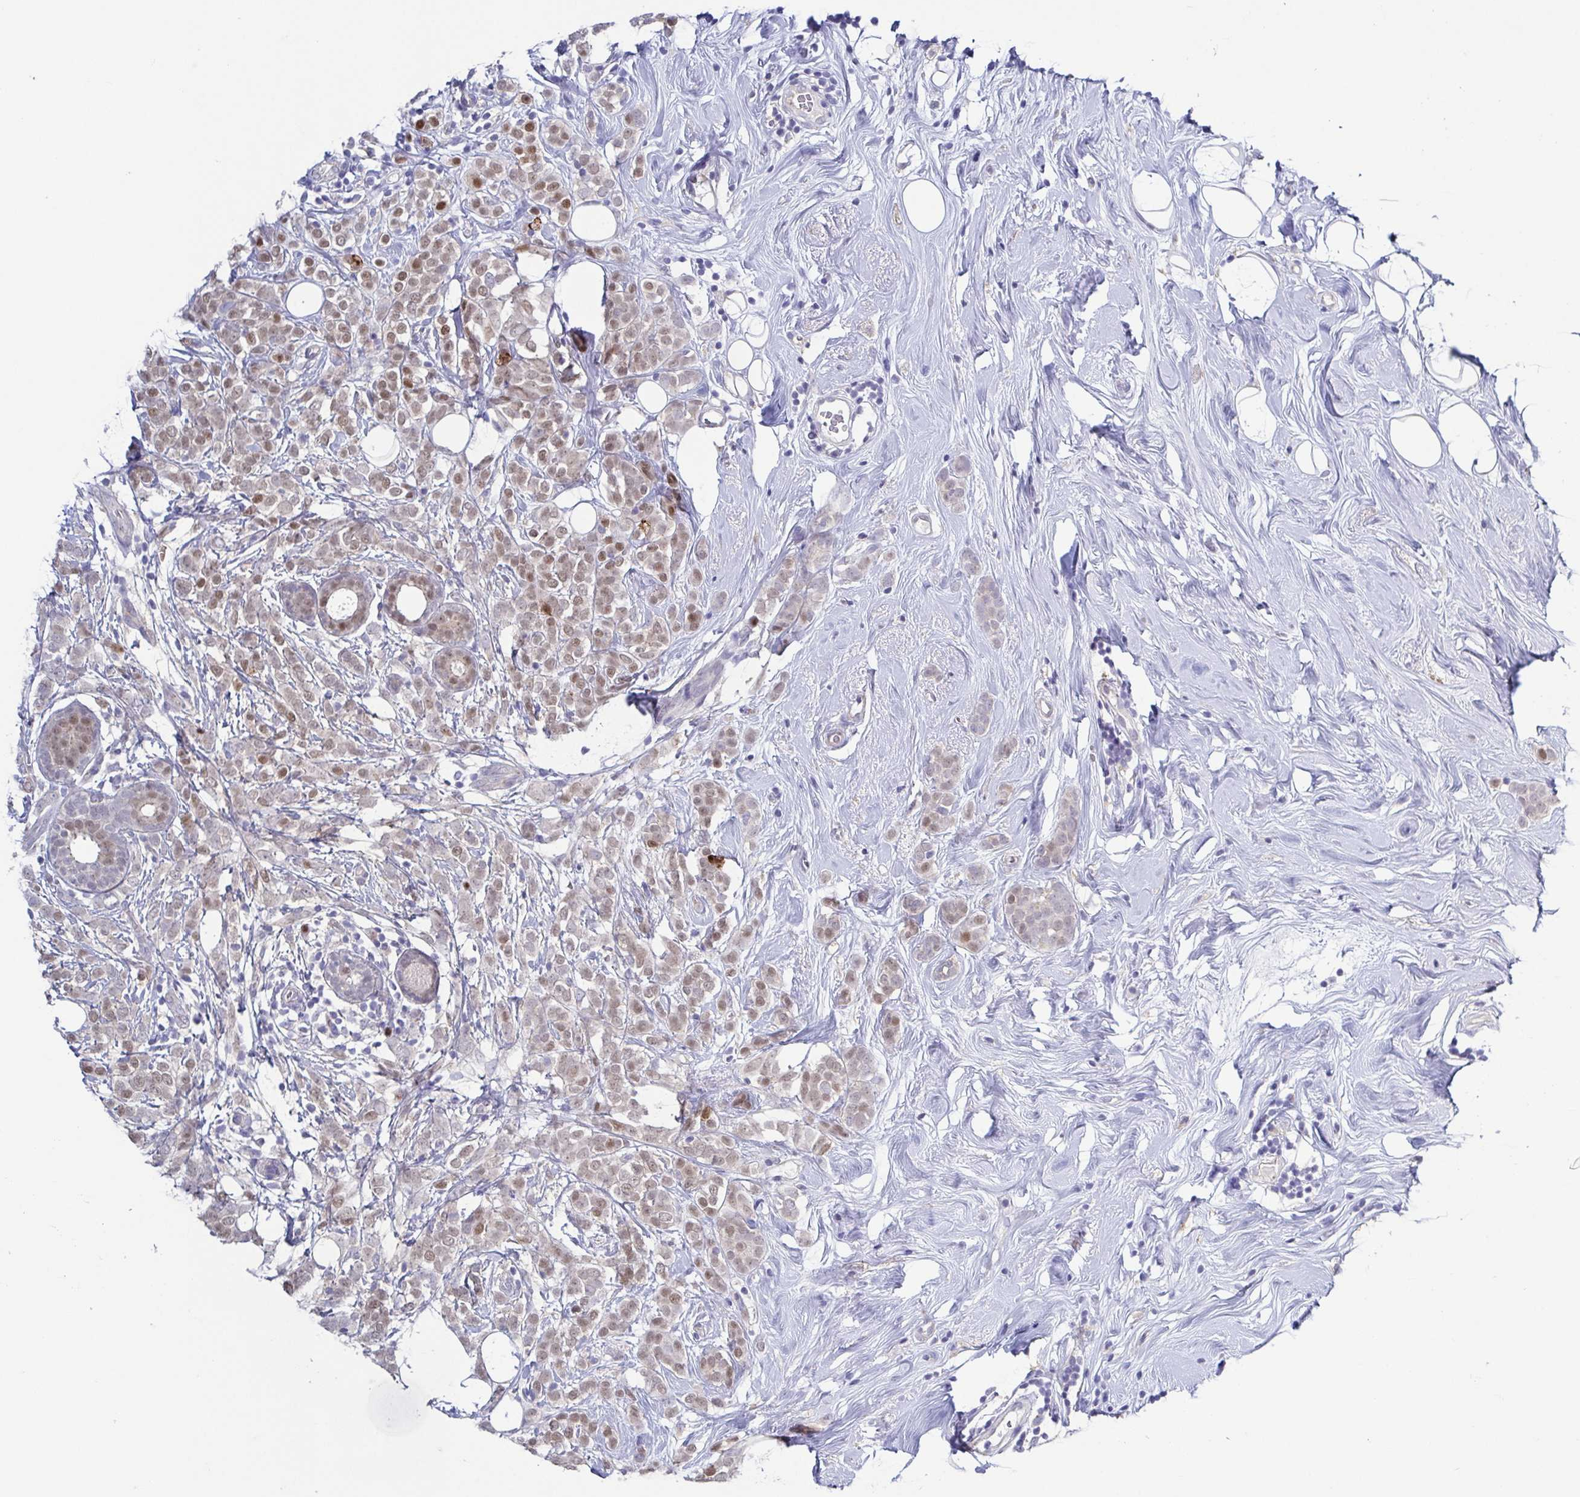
{"staining": {"intensity": "weak", "quantity": "25%-75%", "location": "nuclear"}, "tissue": "breast cancer", "cell_type": "Tumor cells", "image_type": "cancer", "snomed": [{"axis": "morphology", "description": "Lobular carcinoma"}, {"axis": "topography", "description": "Breast"}], "caption": "A brown stain highlights weak nuclear positivity of a protein in breast cancer (lobular carcinoma) tumor cells.", "gene": "UBE2Q1", "patient": {"sex": "female", "age": 49}}